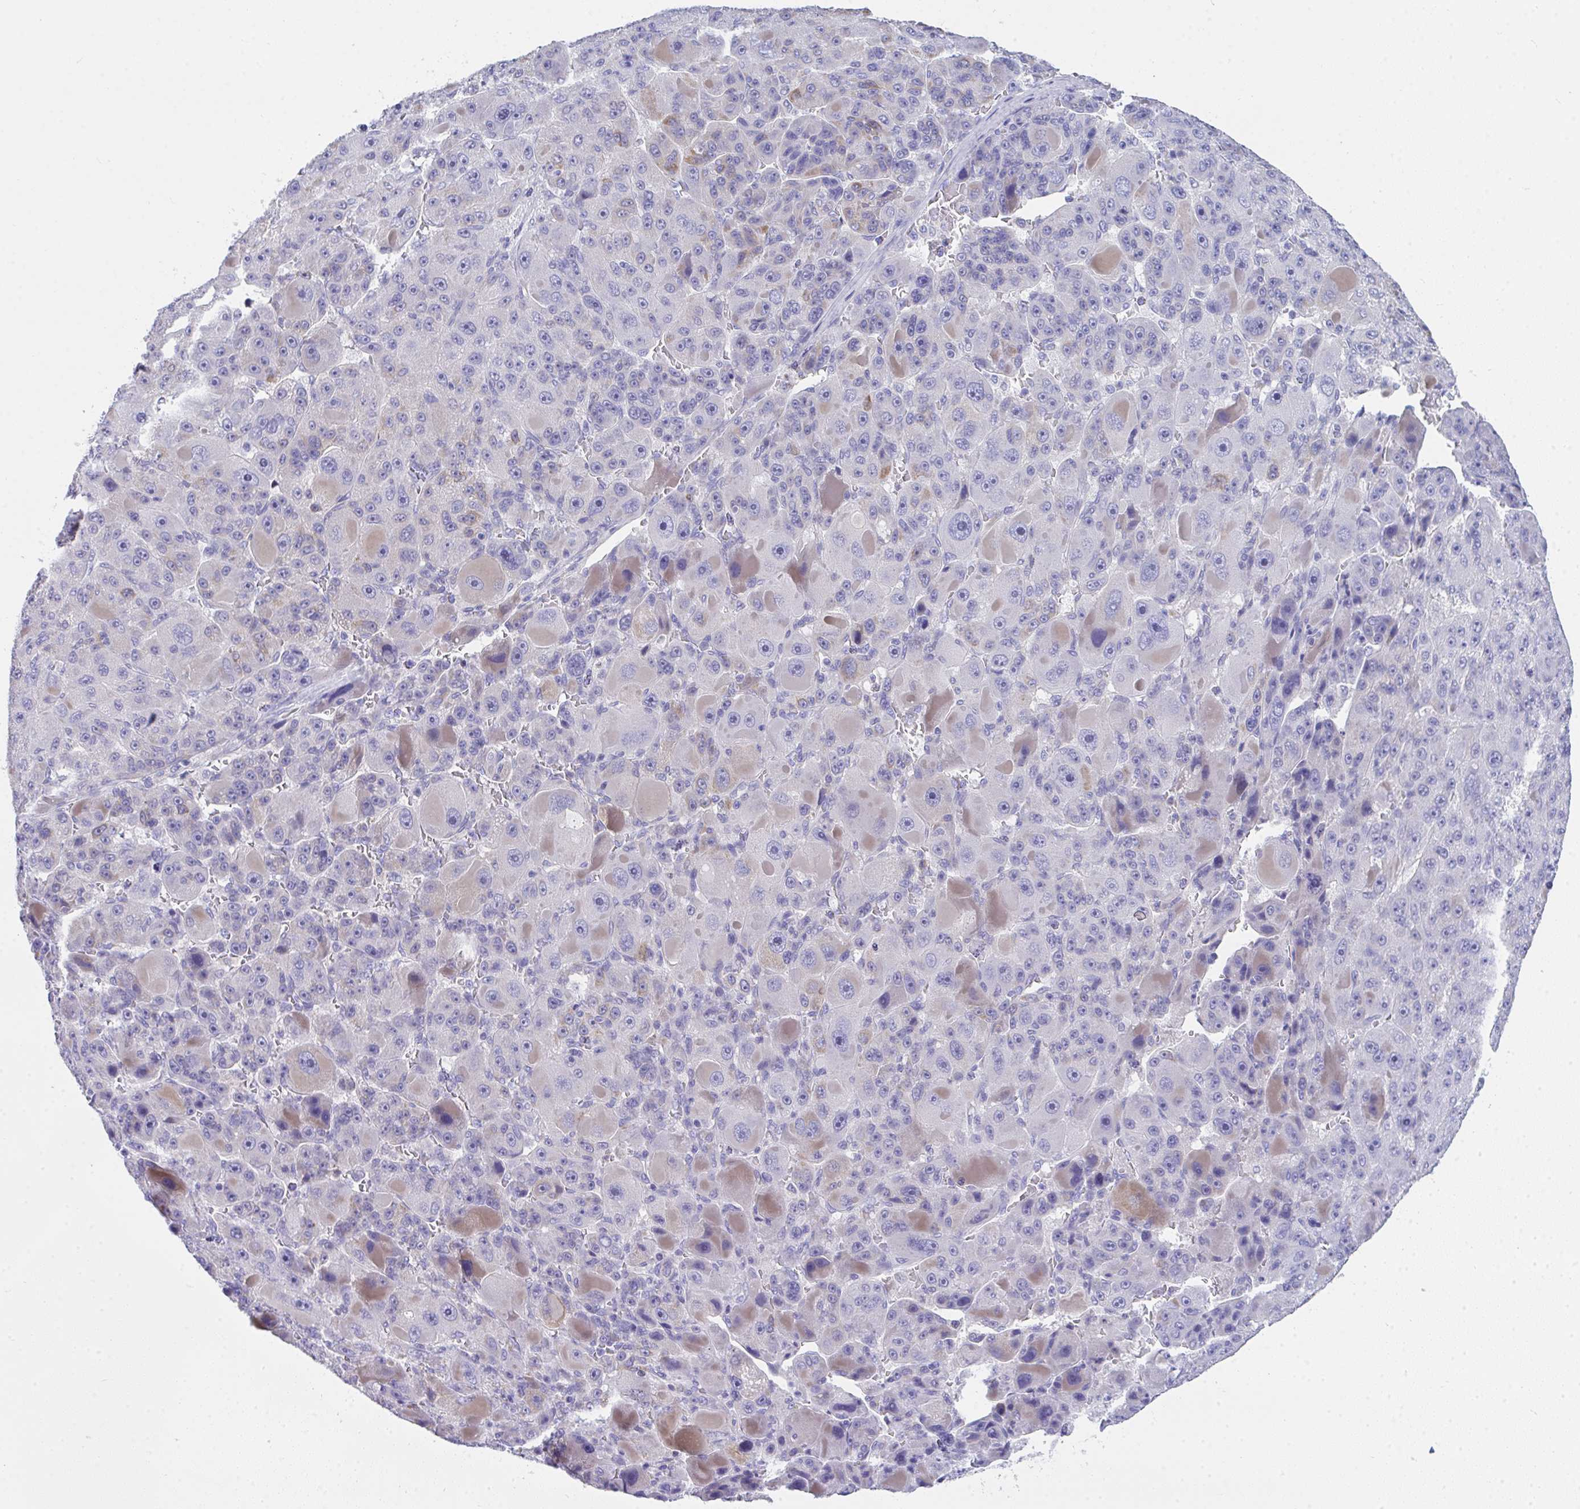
{"staining": {"intensity": "negative", "quantity": "none", "location": "none"}, "tissue": "liver cancer", "cell_type": "Tumor cells", "image_type": "cancer", "snomed": [{"axis": "morphology", "description": "Carcinoma, Hepatocellular, NOS"}, {"axis": "topography", "description": "Liver"}], "caption": "This is an immunohistochemistry (IHC) photomicrograph of liver cancer. There is no positivity in tumor cells.", "gene": "COA5", "patient": {"sex": "male", "age": 76}}